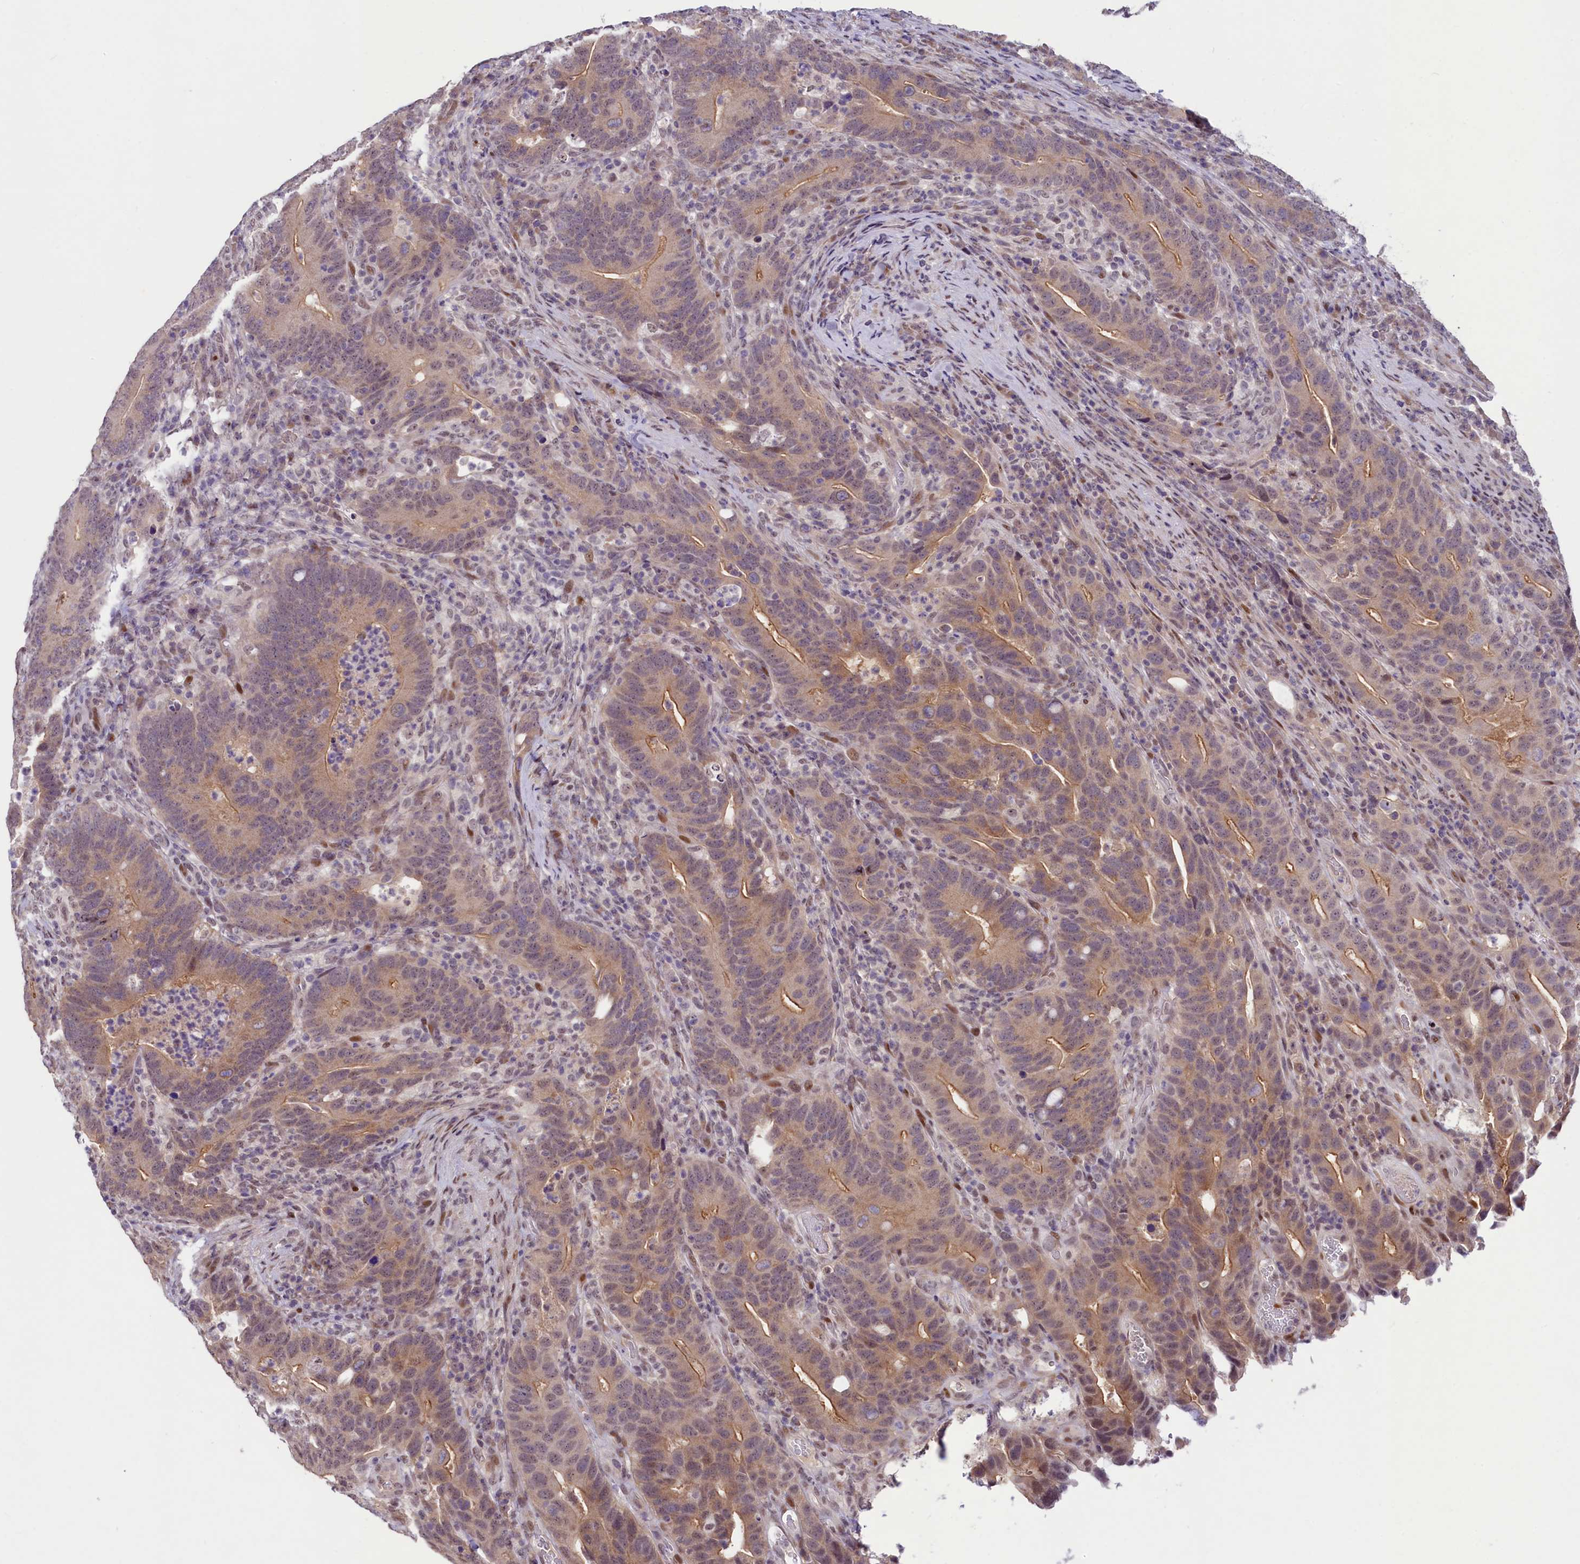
{"staining": {"intensity": "moderate", "quantity": ">75%", "location": "cytoplasmic/membranous,nuclear"}, "tissue": "colorectal cancer", "cell_type": "Tumor cells", "image_type": "cancer", "snomed": [{"axis": "morphology", "description": "Adenocarcinoma, NOS"}, {"axis": "topography", "description": "Colon"}], "caption": "Colorectal cancer (adenocarcinoma) was stained to show a protein in brown. There is medium levels of moderate cytoplasmic/membranous and nuclear expression in about >75% of tumor cells.", "gene": "ANKS3", "patient": {"sex": "female", "age": 66}}